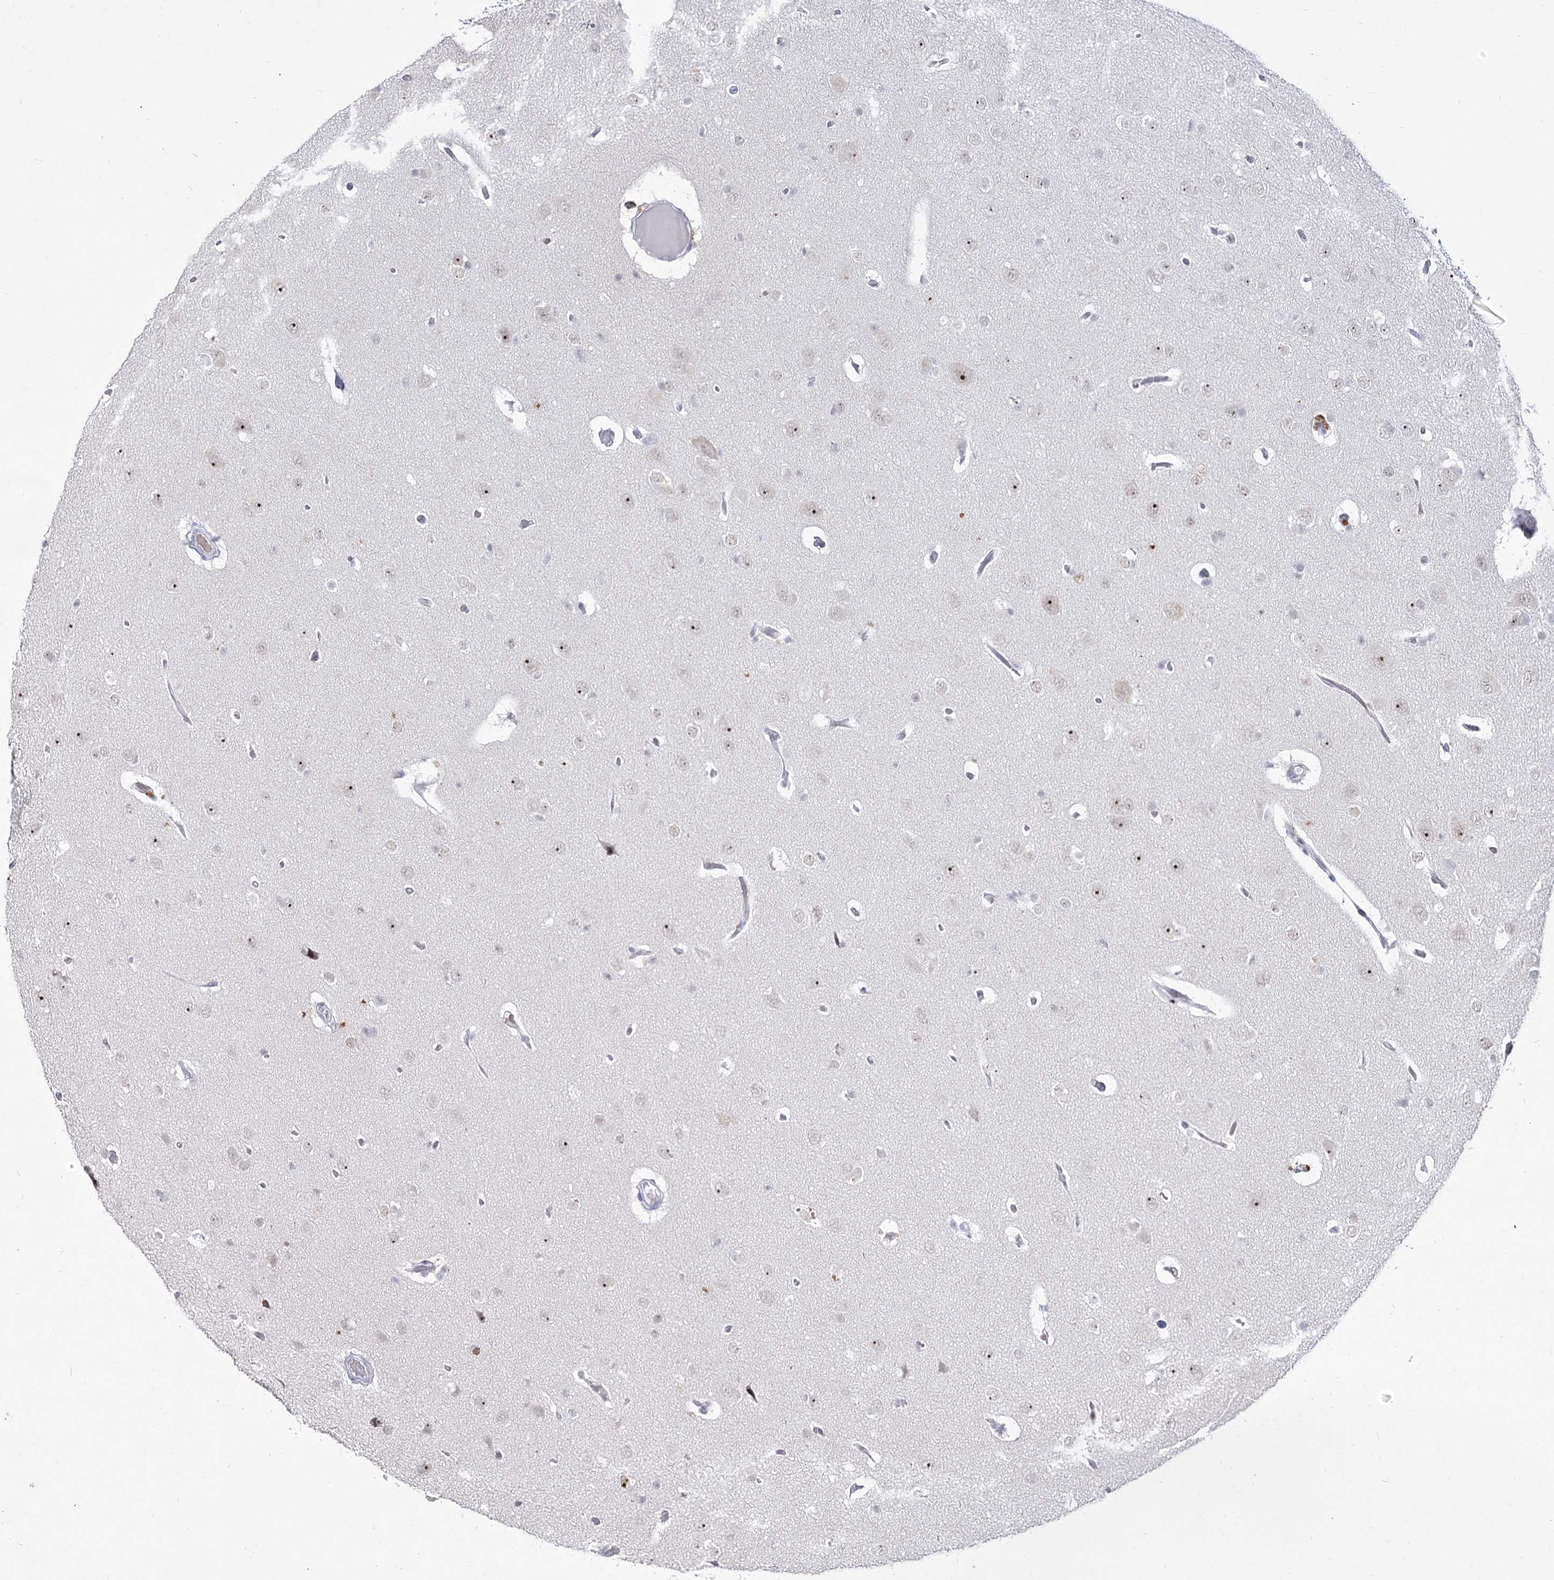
{"staining": {"intensity": "weak", "quantity": "25%-75%", "location": "nuclear"}, "tissue": "glioma", "cell_type": "Tumor cells", "image_type": "cancer", "snomed": [{"axis": "morphology", "description": "Glioma, malignant, High grade"}, {"axis": "topography", "description": "Brain"}], "caption": "Protein expression analysis of human glioma reveals weak nuclear staining in about 25%-75% of tumor cells.", "gene": "DDX50", "patient": {"sex": "female", "age": 59}}